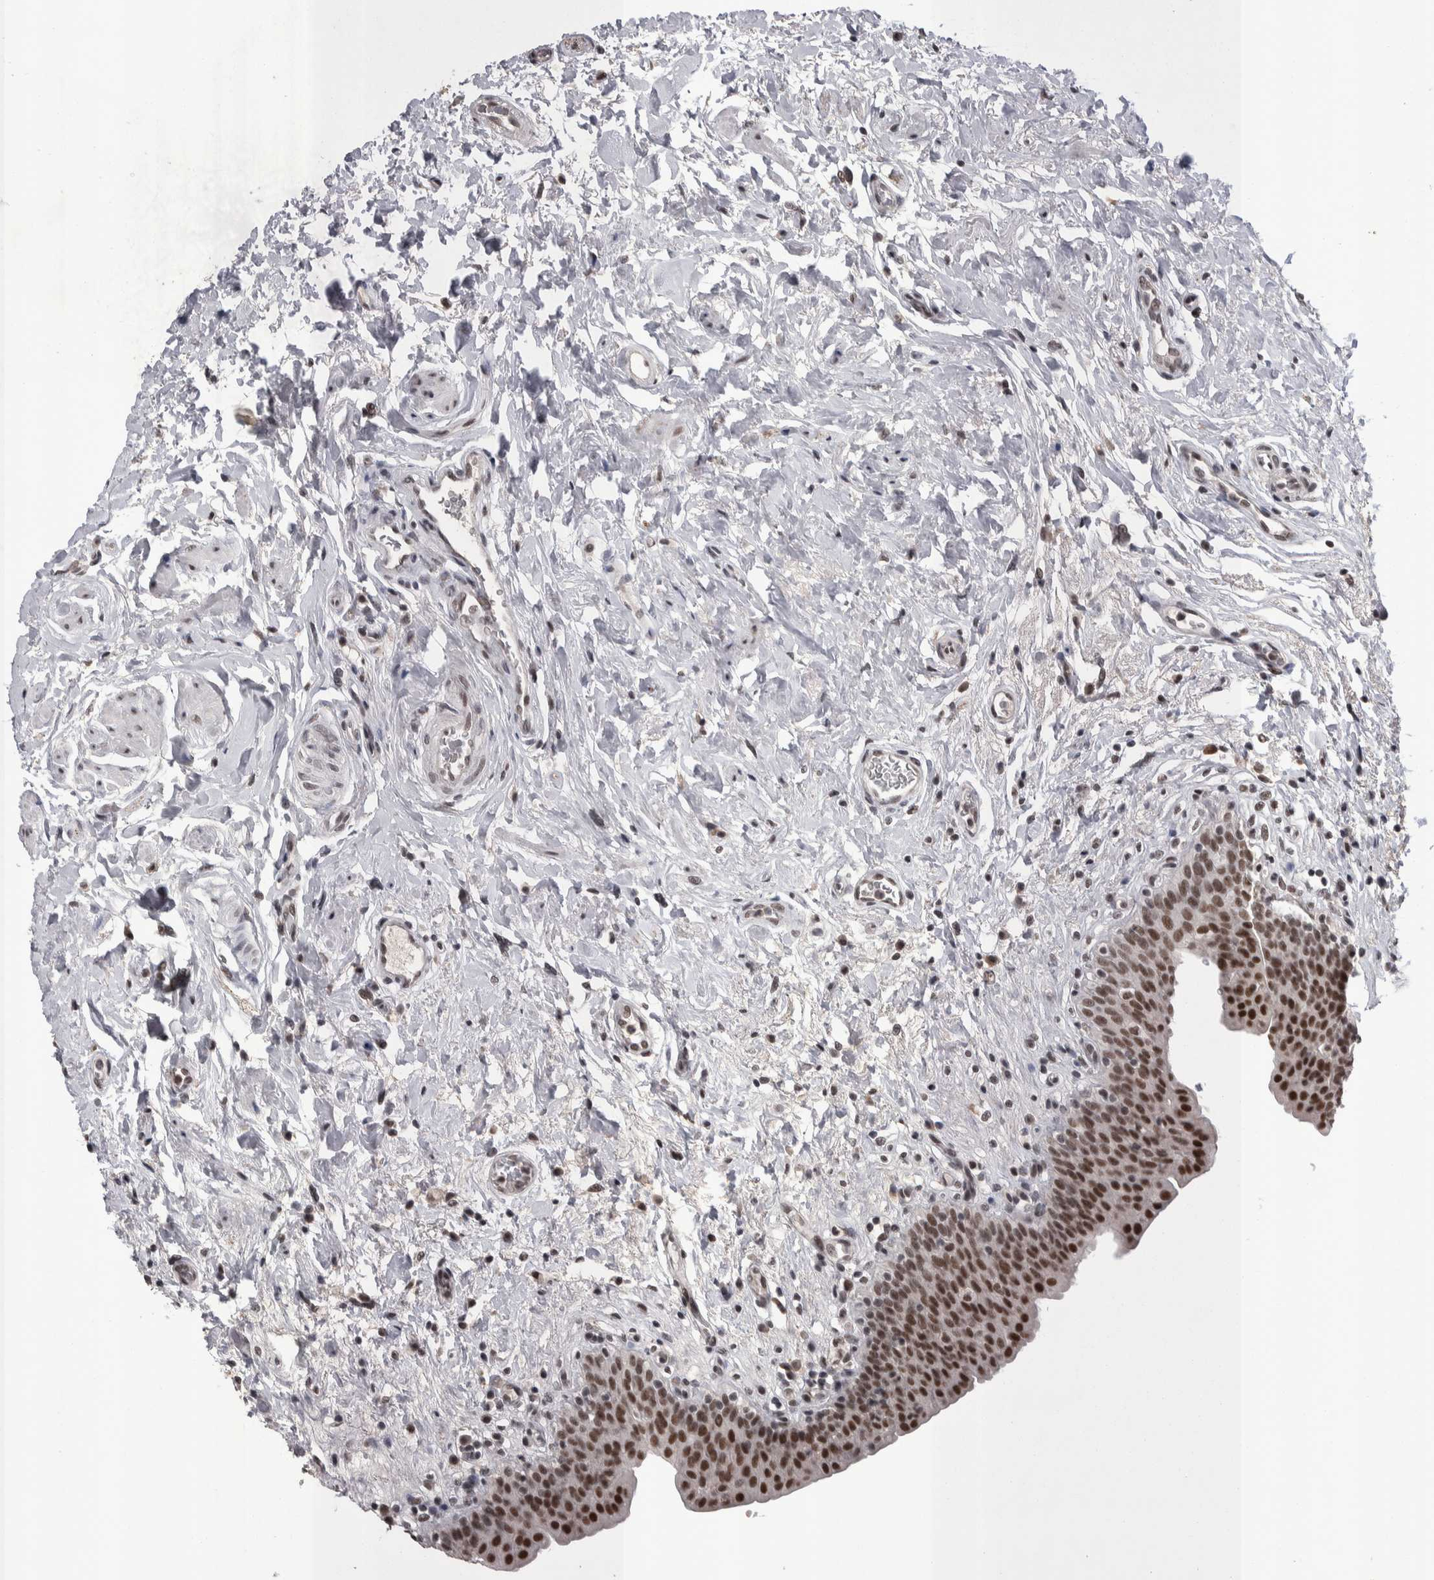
{"staining": {"intensity": "strong", "quantity": ">75%", "location": "nuclear"}, "tissue": "urinary bladder", "cell_type": "Urothelial cells", "image_type": "normal", "snomed": [{"axis": "morphology", "description": "Normal tissue, NOS"}, {"axis": "topography", "description": "Urinary bladder"}], "caption": "Immunohistochemical staining of normal urinary bladder shows high levels of strong nuclear positivity in about >75% of urothelial cells. The staining was performed using DAB (3,3'-diaminobenzidine), with brown indicating positive protein expression. Nuclei are stained blue with hematoxylin.", "gene": "DMTF1", "patient": {"sex": "male", "age": 83}}